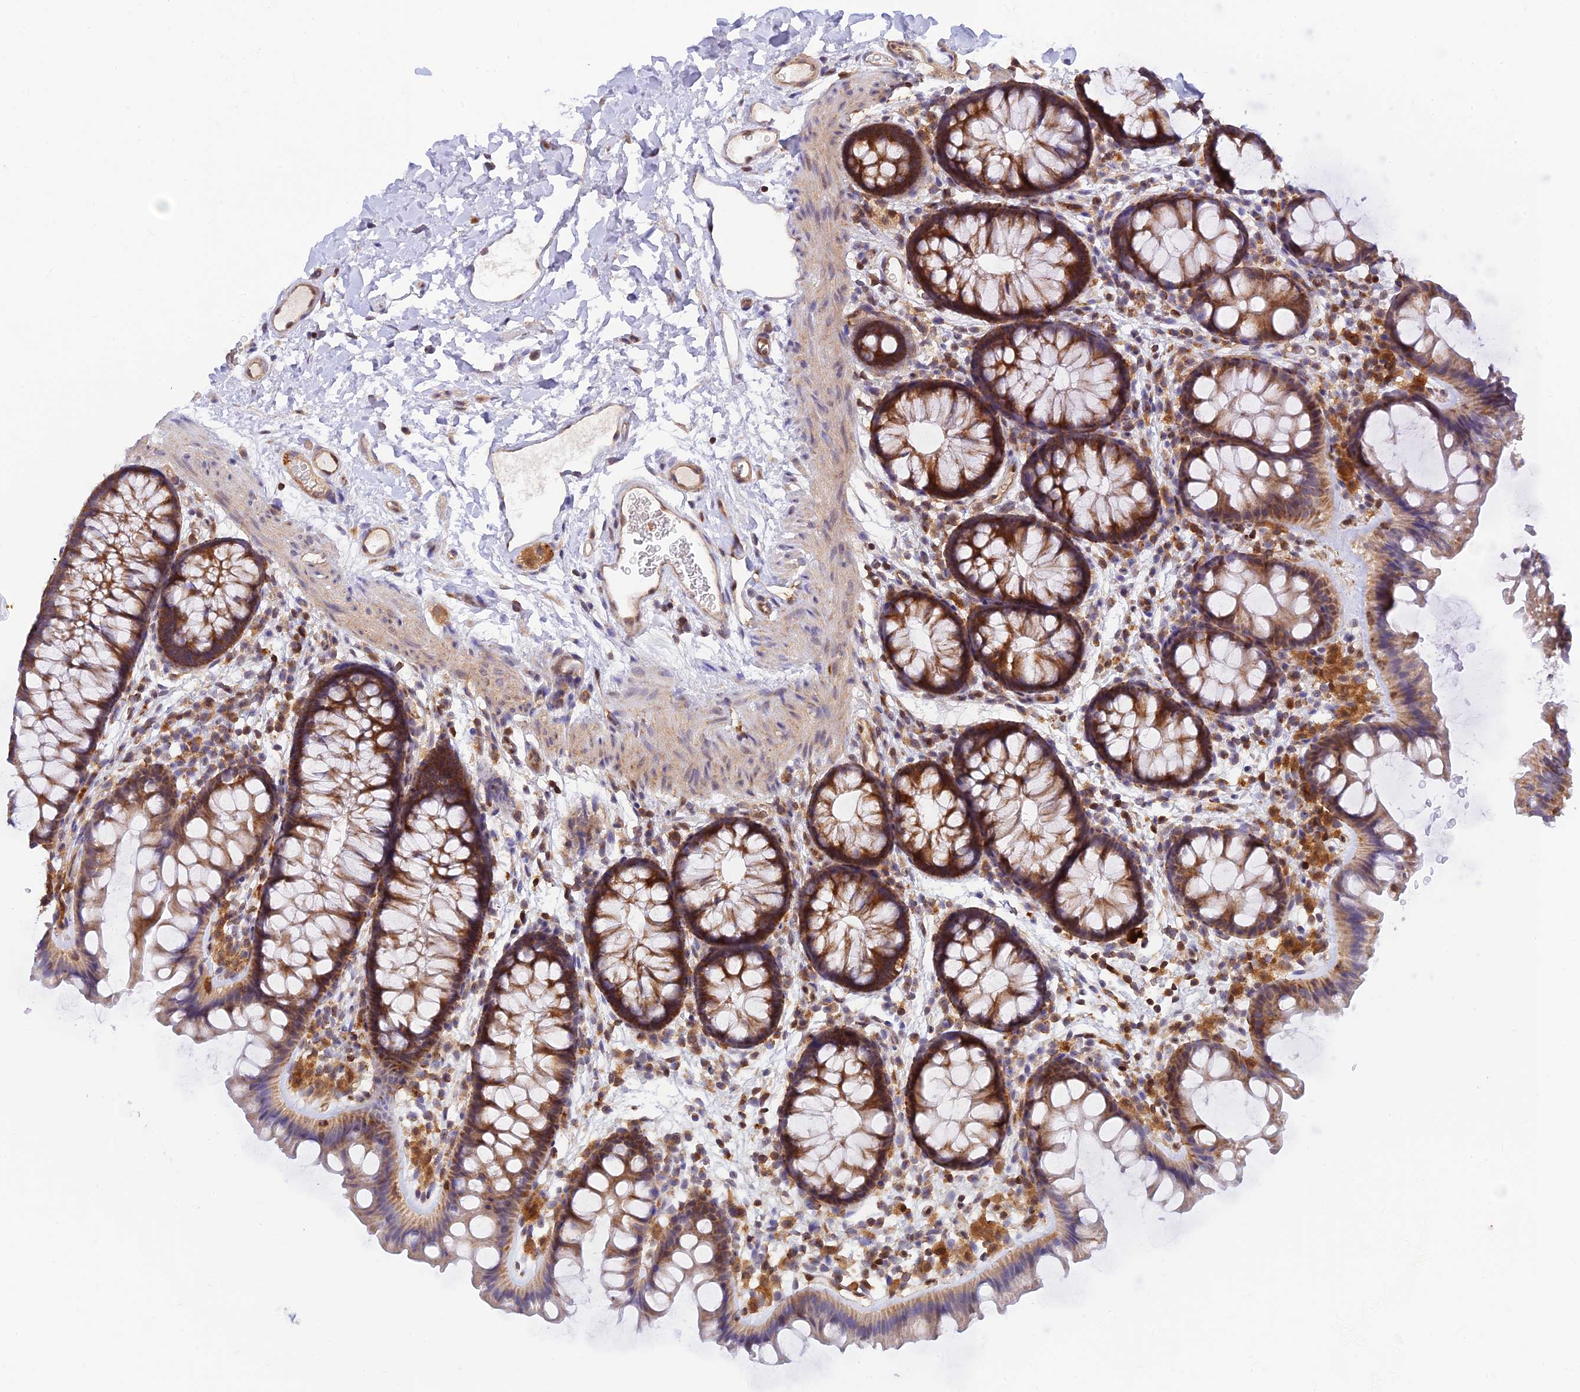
{"staining": {"intensity": "moderate", "quantity": ">75%", "location": "cytoplasmic/membranous"}, "tissue": "colon", "cell_type": "Endothelial cells", "image_type": "normal", "snomed": [{"axis": "morphology", "description": "Normal tissue, NOS"}, {"axis": "topography", "description": "Colon"}], "caption": "Endothelial cells demonstrate medium levels of moderate cytoplasmic/membranous positivity in approximately >75% of cells in benign colon. Nuclei are stained in blue.", "gene": "LYSMD2", "patient": {"sex": "female", "age": 62}}